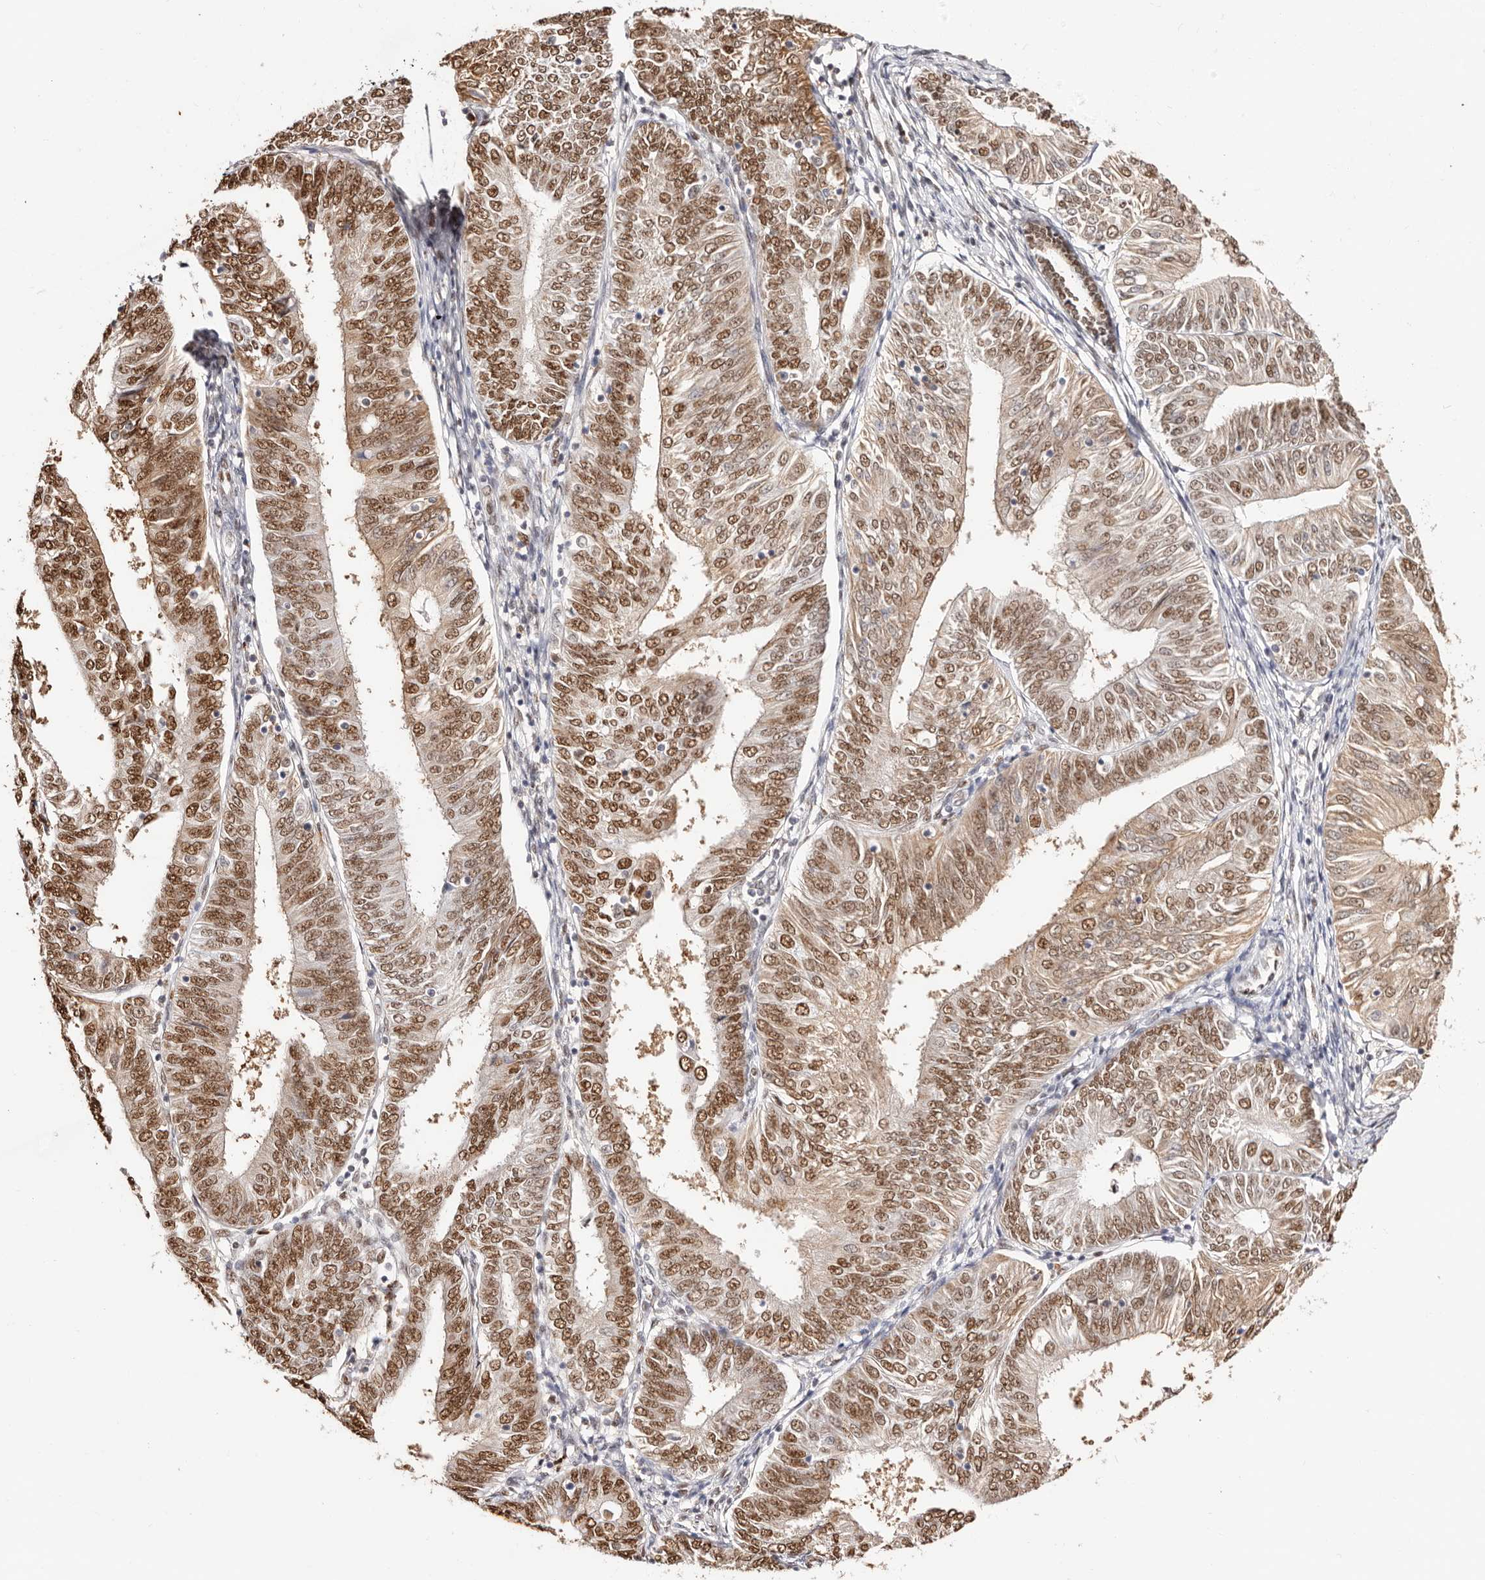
{"staining": {"intensity": "moderate", "quantity": ">75%", "location": "cytoplasmic/membranous,nuclear"}, "tissue": "endometrial cancer", "cell_type": "Tumor cells", "image_type": "cancer", "snomed": [{"axis": "morphology", "description": "Adenocarcinoma, NOS"}, {"axis": "topography", "description": "Endometrium"}], "caption": "Endometrial cancer stained with a brown dye exhibits moderate cytoplasmic/membranous and nuclear positive expression in approximately >75% of tumor cells.", "gene": "TKT", "patient": {"sex": "female", "age": 58}}